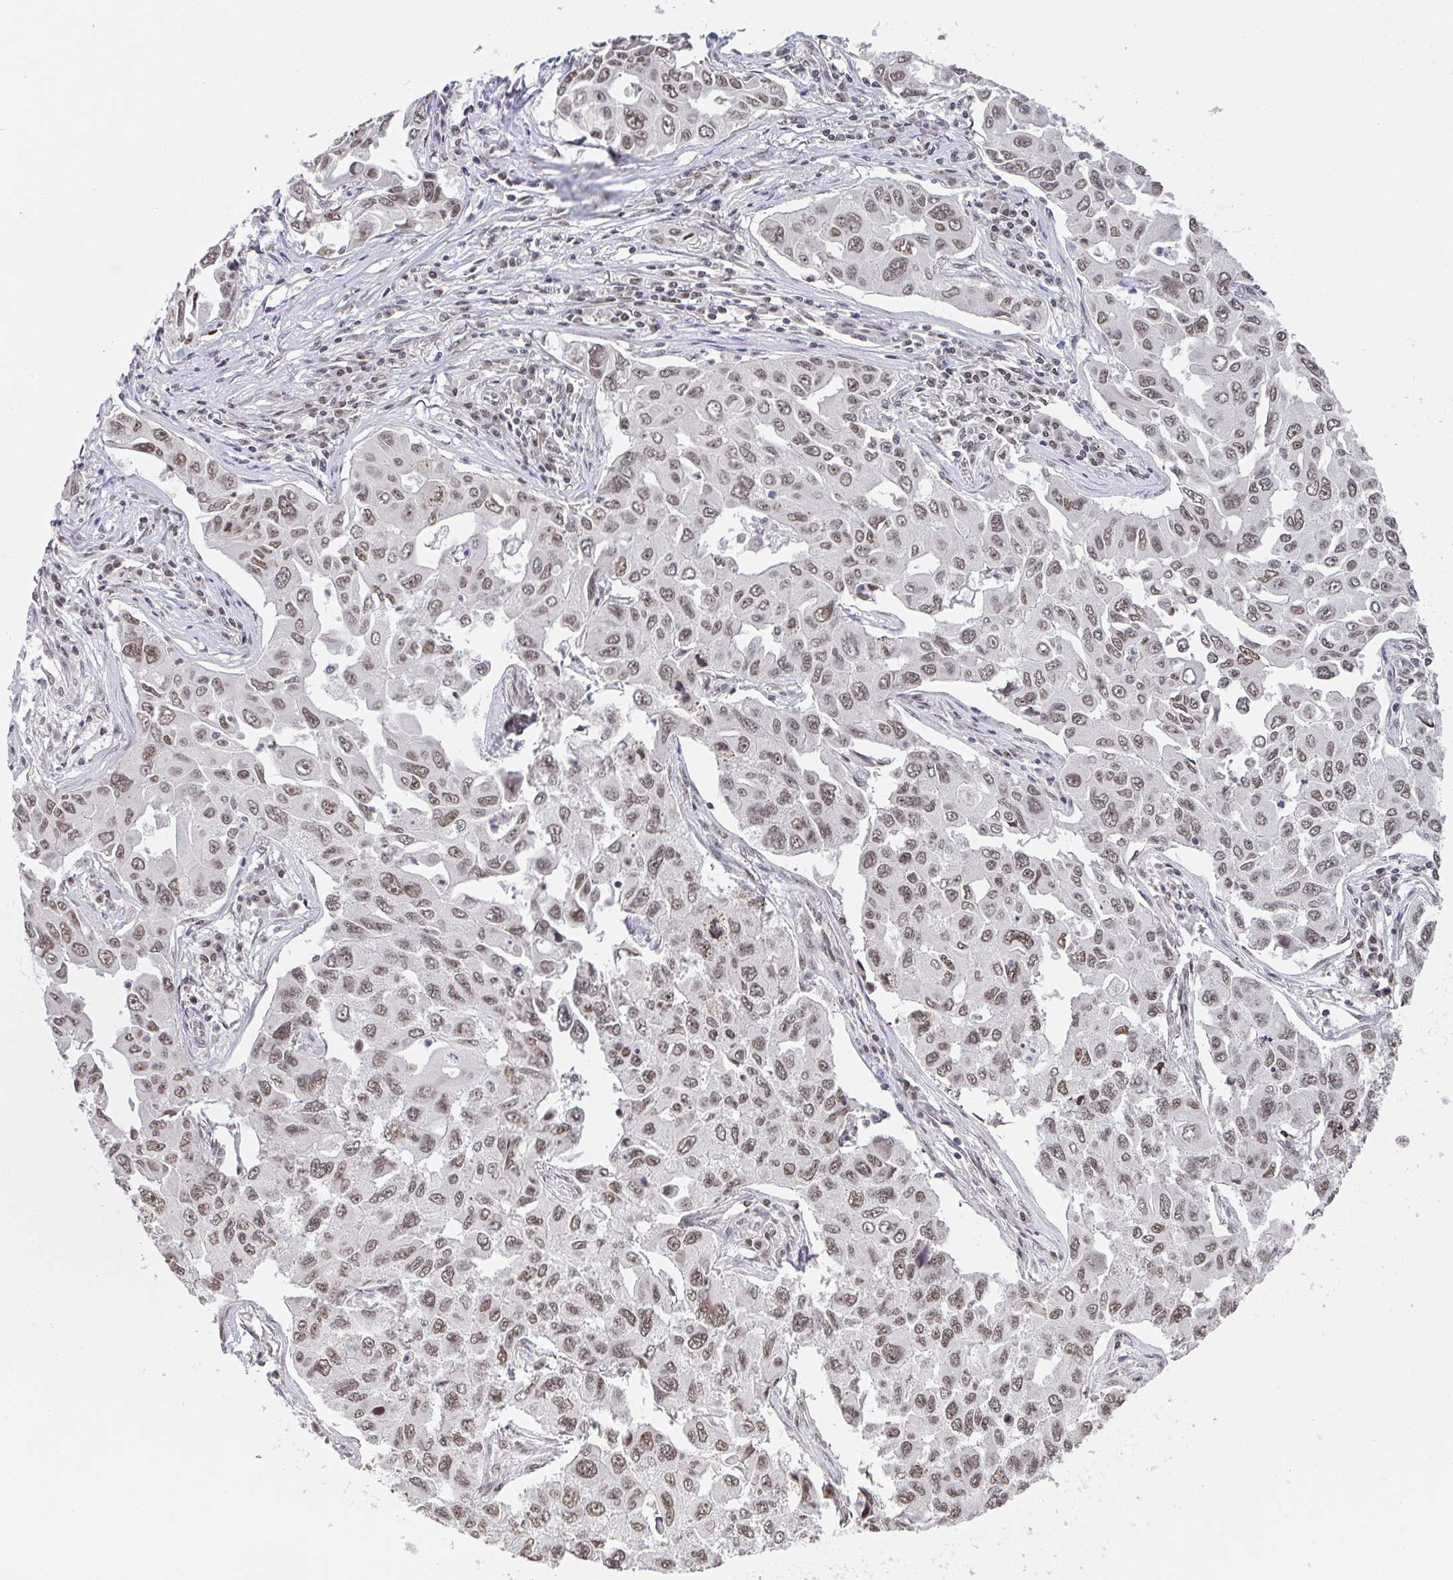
{"staining": {"intensity": "moderate", "quantity": "25%-75%", "location": "nuclear"}, "tissue": "lung cancer", "cell_type": "Tumor cells", "image_type": "cancer", "snomed": [{"axis": "morphology", "description": "Adenocarcinoma, NOS"}, {"axis": "topography", "description": "Lung"}], "caption": "Tumor cells reveal medium levels of moderate nuclear positivity in approximately 25%-75% of cells in human lung cancer (adenocarcinoma). The staining is performed using DAB brown chromogen to label protein expression. The nuclei are counter-stained blue using hematoxylin.", "gene": "DKC1", "patient": {"sex": "male", "age": 64}}